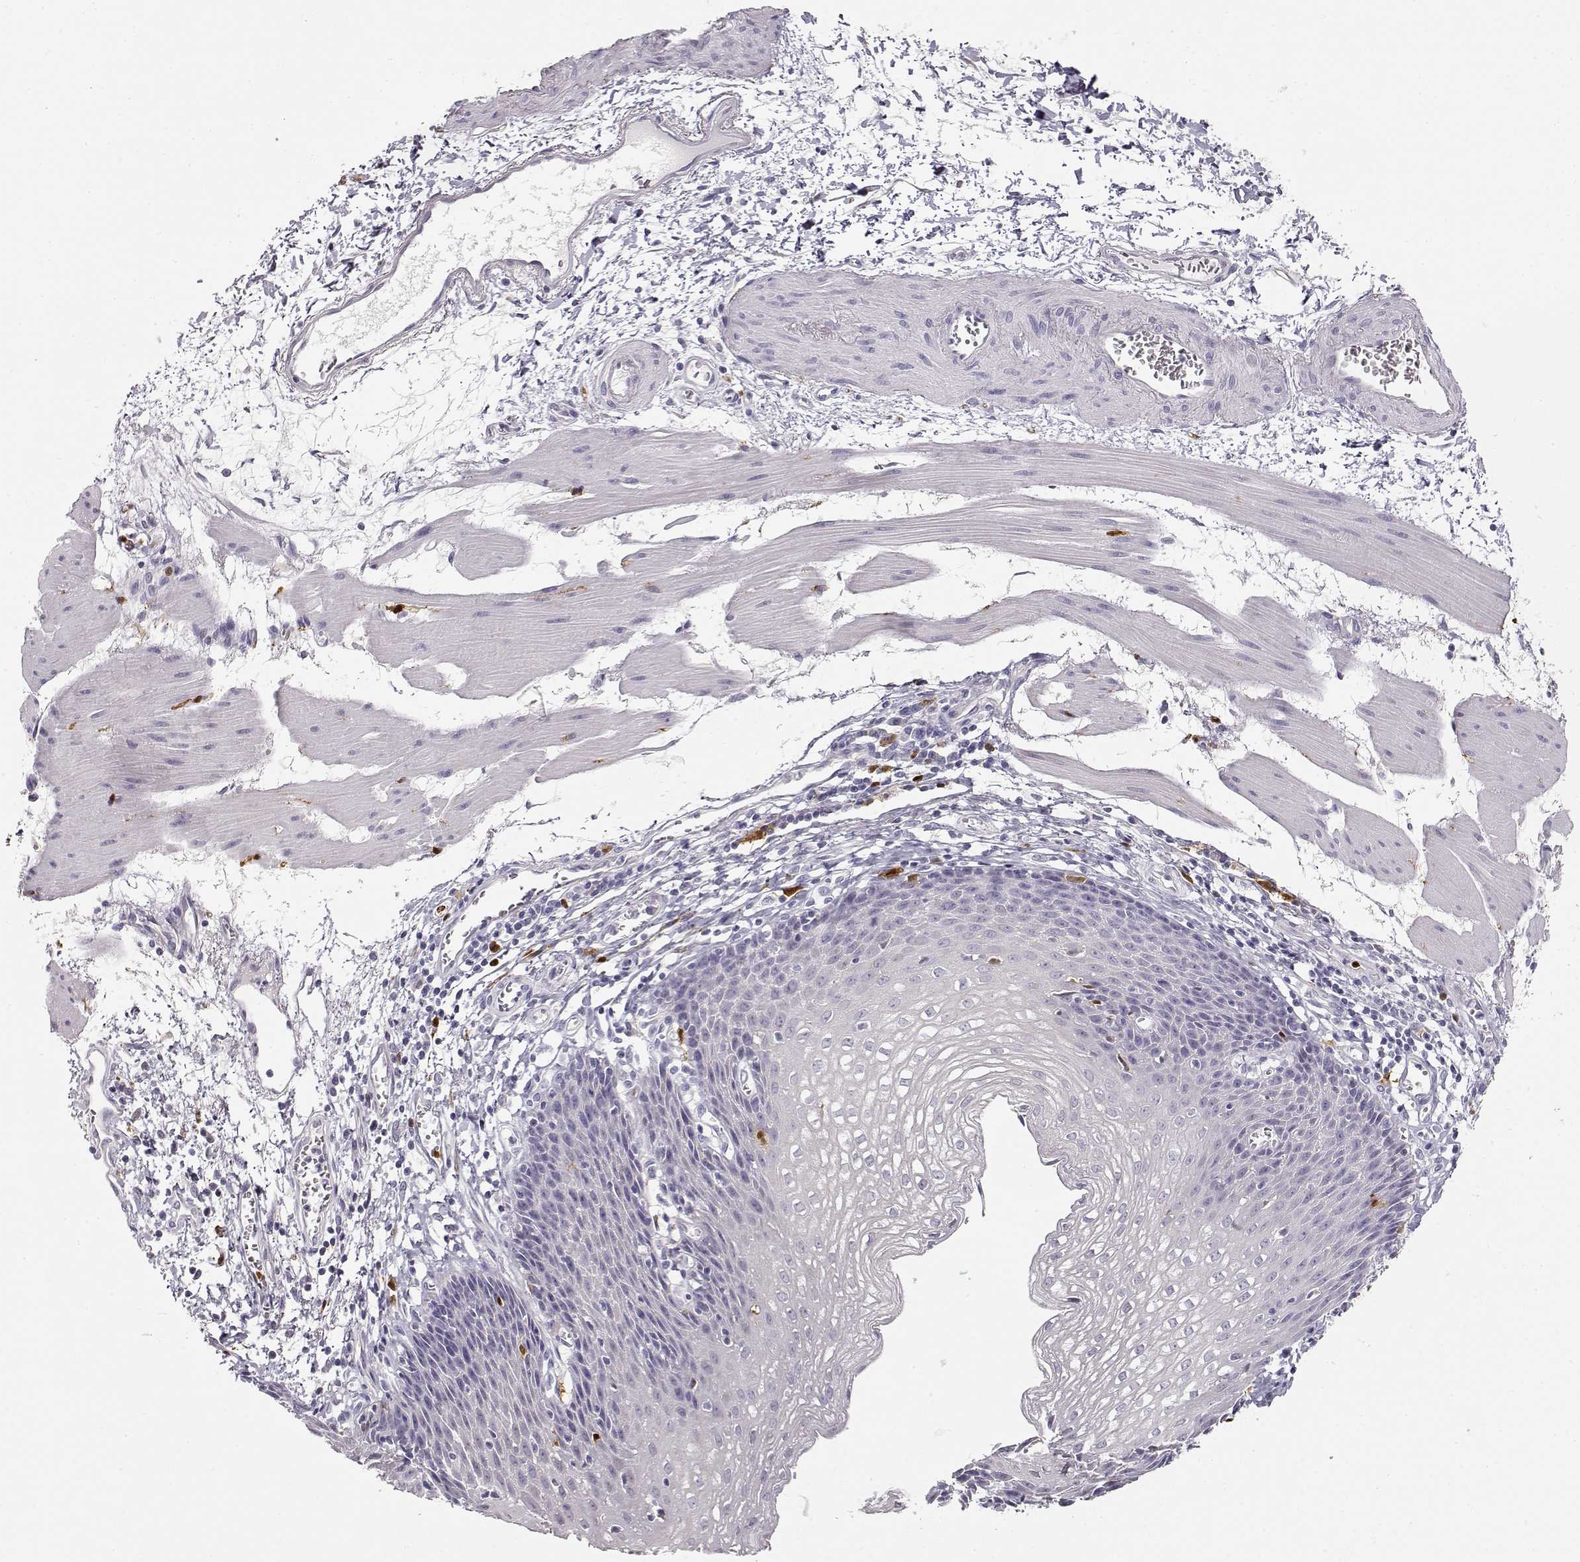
{"staining": {"intensity": "negative", "quantity": "none", "location": "none"}, "tissue": "esophagus", "cell_type": "Squamous epithelial cells", "image_type": "normal", "snomed": [{"axis": "morphology", "description": "Normal tissue, NOS"}, {"axis": "topography", "description": "Esophagus"}], "caption": "IHC of normal esophagus exhibits no staining in squamous epithelial cells. The staining was performed using DAB (3,3'-diaminobenzidine) to visualize the protein expression in brown, while the nuclei were stained in blue with hematoxylin (Magnification: 20x).", "gene": "S100B", "patient": {"sex": "female", "age": 64}}